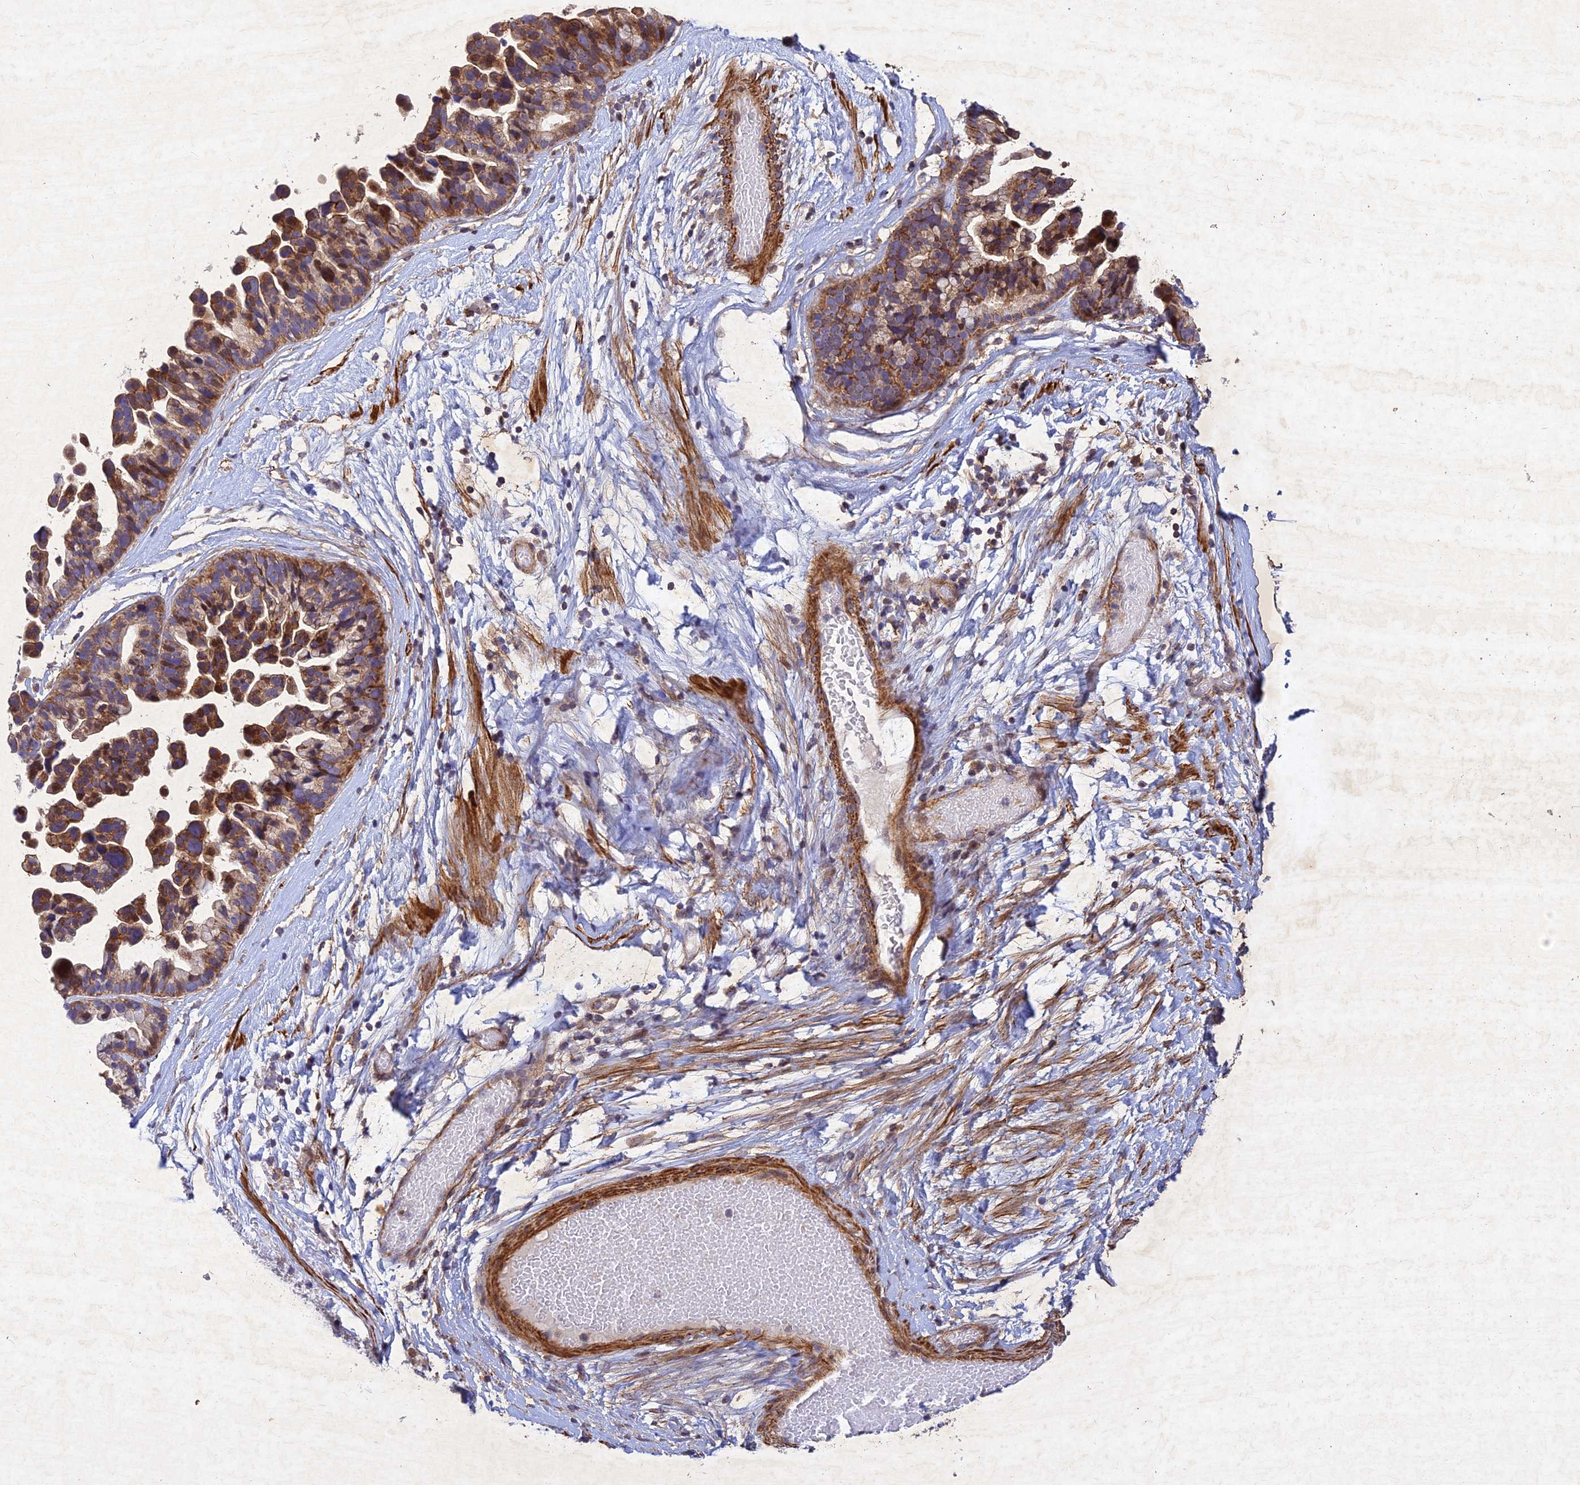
{"staining": {"intensity": "moderate", "quantity": ">75%", "location": "cytoplasmic/membranous"}, "tissue": "ovarian cancer", "cell_type": "Tumor cells", "image_type": "cancer", "snomed": [{"axis": "morphology", "description": "Cystadenocarcinoma, serous, NOS"}, {"axis": "topography", "description": "Ovary"}], "caption": "Ovarian cancer was stained to show a protein in brown. There is medium levels of moderate cytoplasmic/membranous staining in approximately >75% of tumor cells.", "gene": "RELCH", "patient": {"sex": "female", "age": 56}}